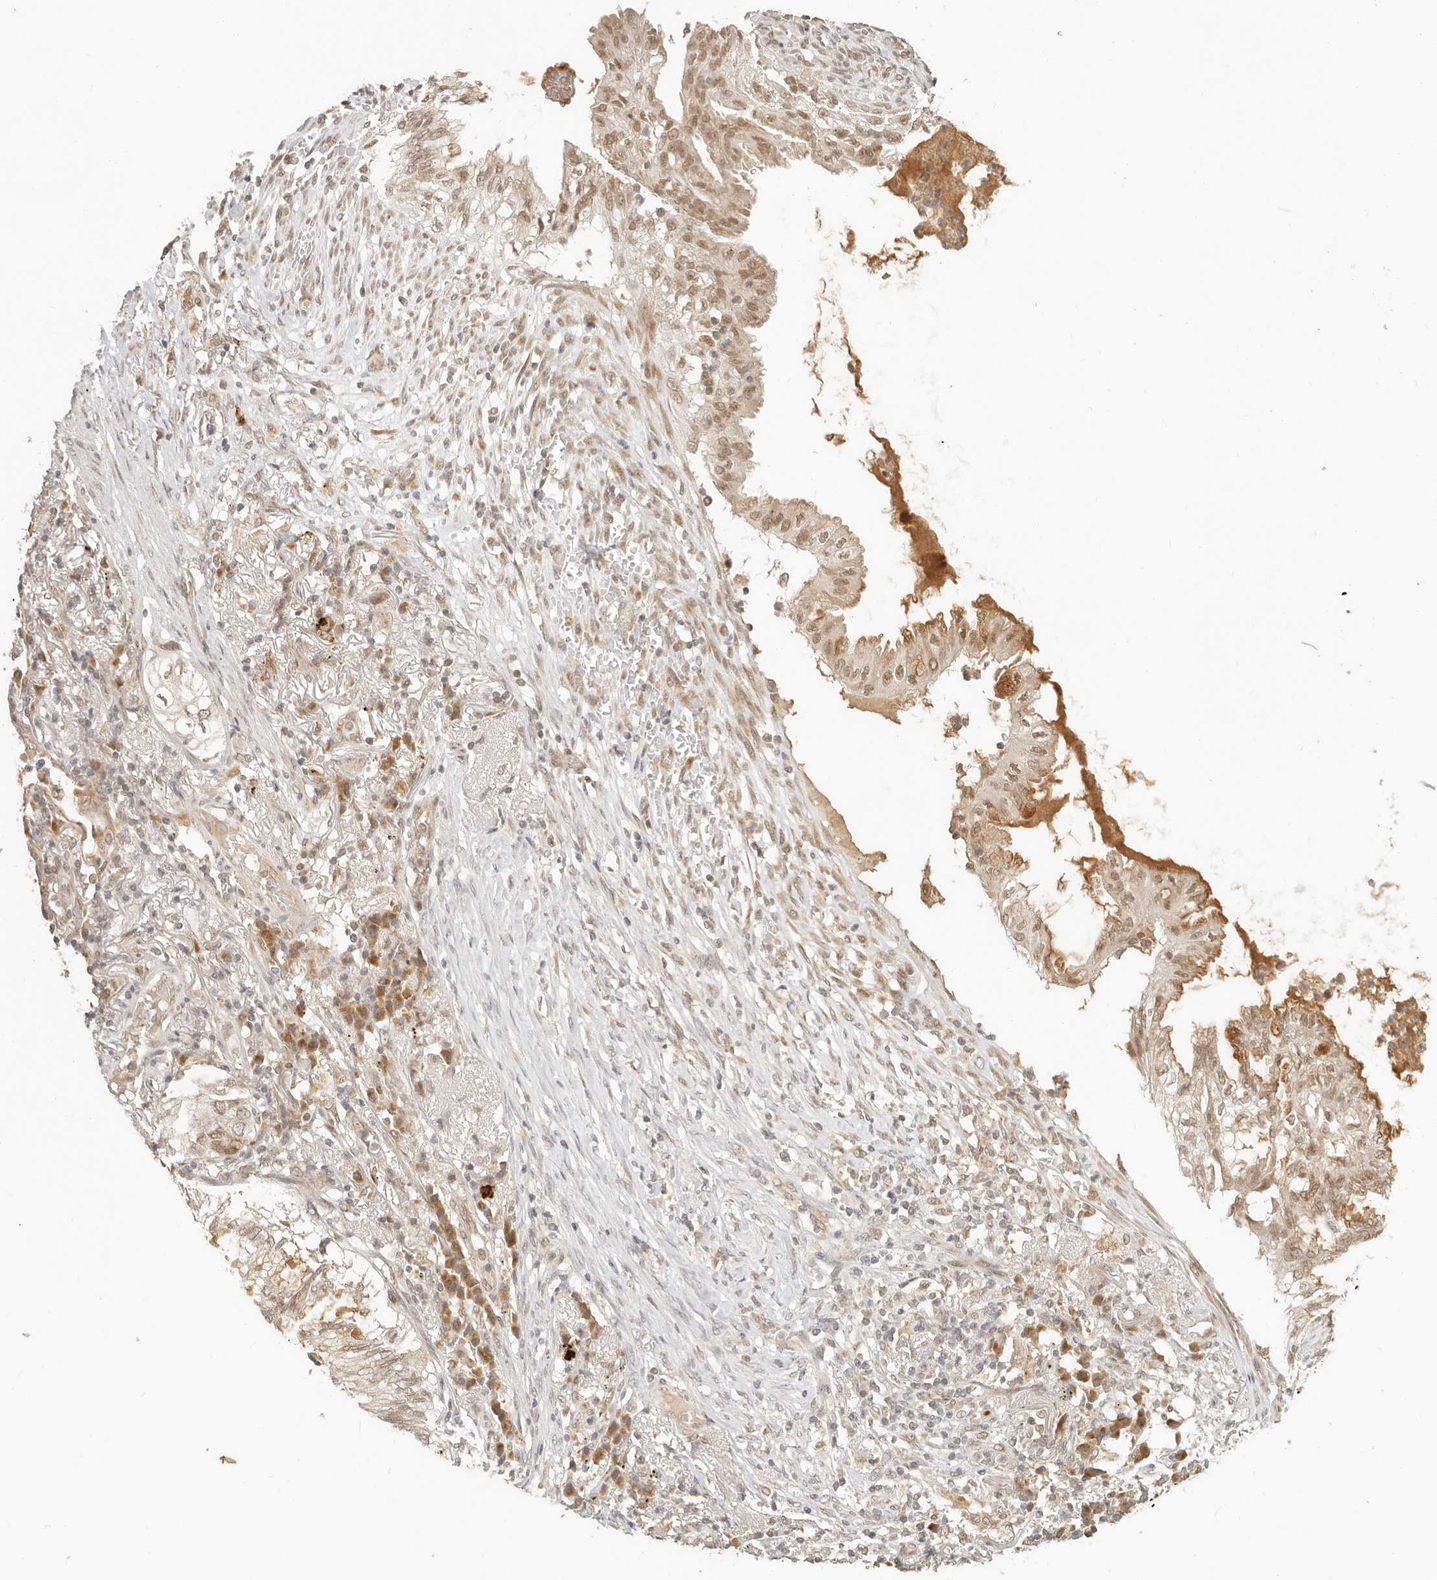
{"staining": {"intensity": "moderate", "quantity": ">75%", "location": "cytoplasmic/membranous,nuclear"}, "tissue": "lung cancer", "cell_type": "Tumor cells", "image_type": "cancer", "snomed": [{"axis": "morphology", "description": "Adenocarcinoma, NOS"}, {"axis": "topography", "description": "Lung"}], "caption": "Lung cancer (adenocarcinoma) was stained to show a protein in brown. There is medium levels of moderate cytoplasmic/membranous and nuclear staining in about >75% of tumor cells. The staining was performed using DAB (3,3'-diaminobenzidine), with brown indicating positive protein expression. Nuclei are stained blue with hematoxylin.", "gene": "INTS11", "patient": {"sex": "female", "age": 70}}